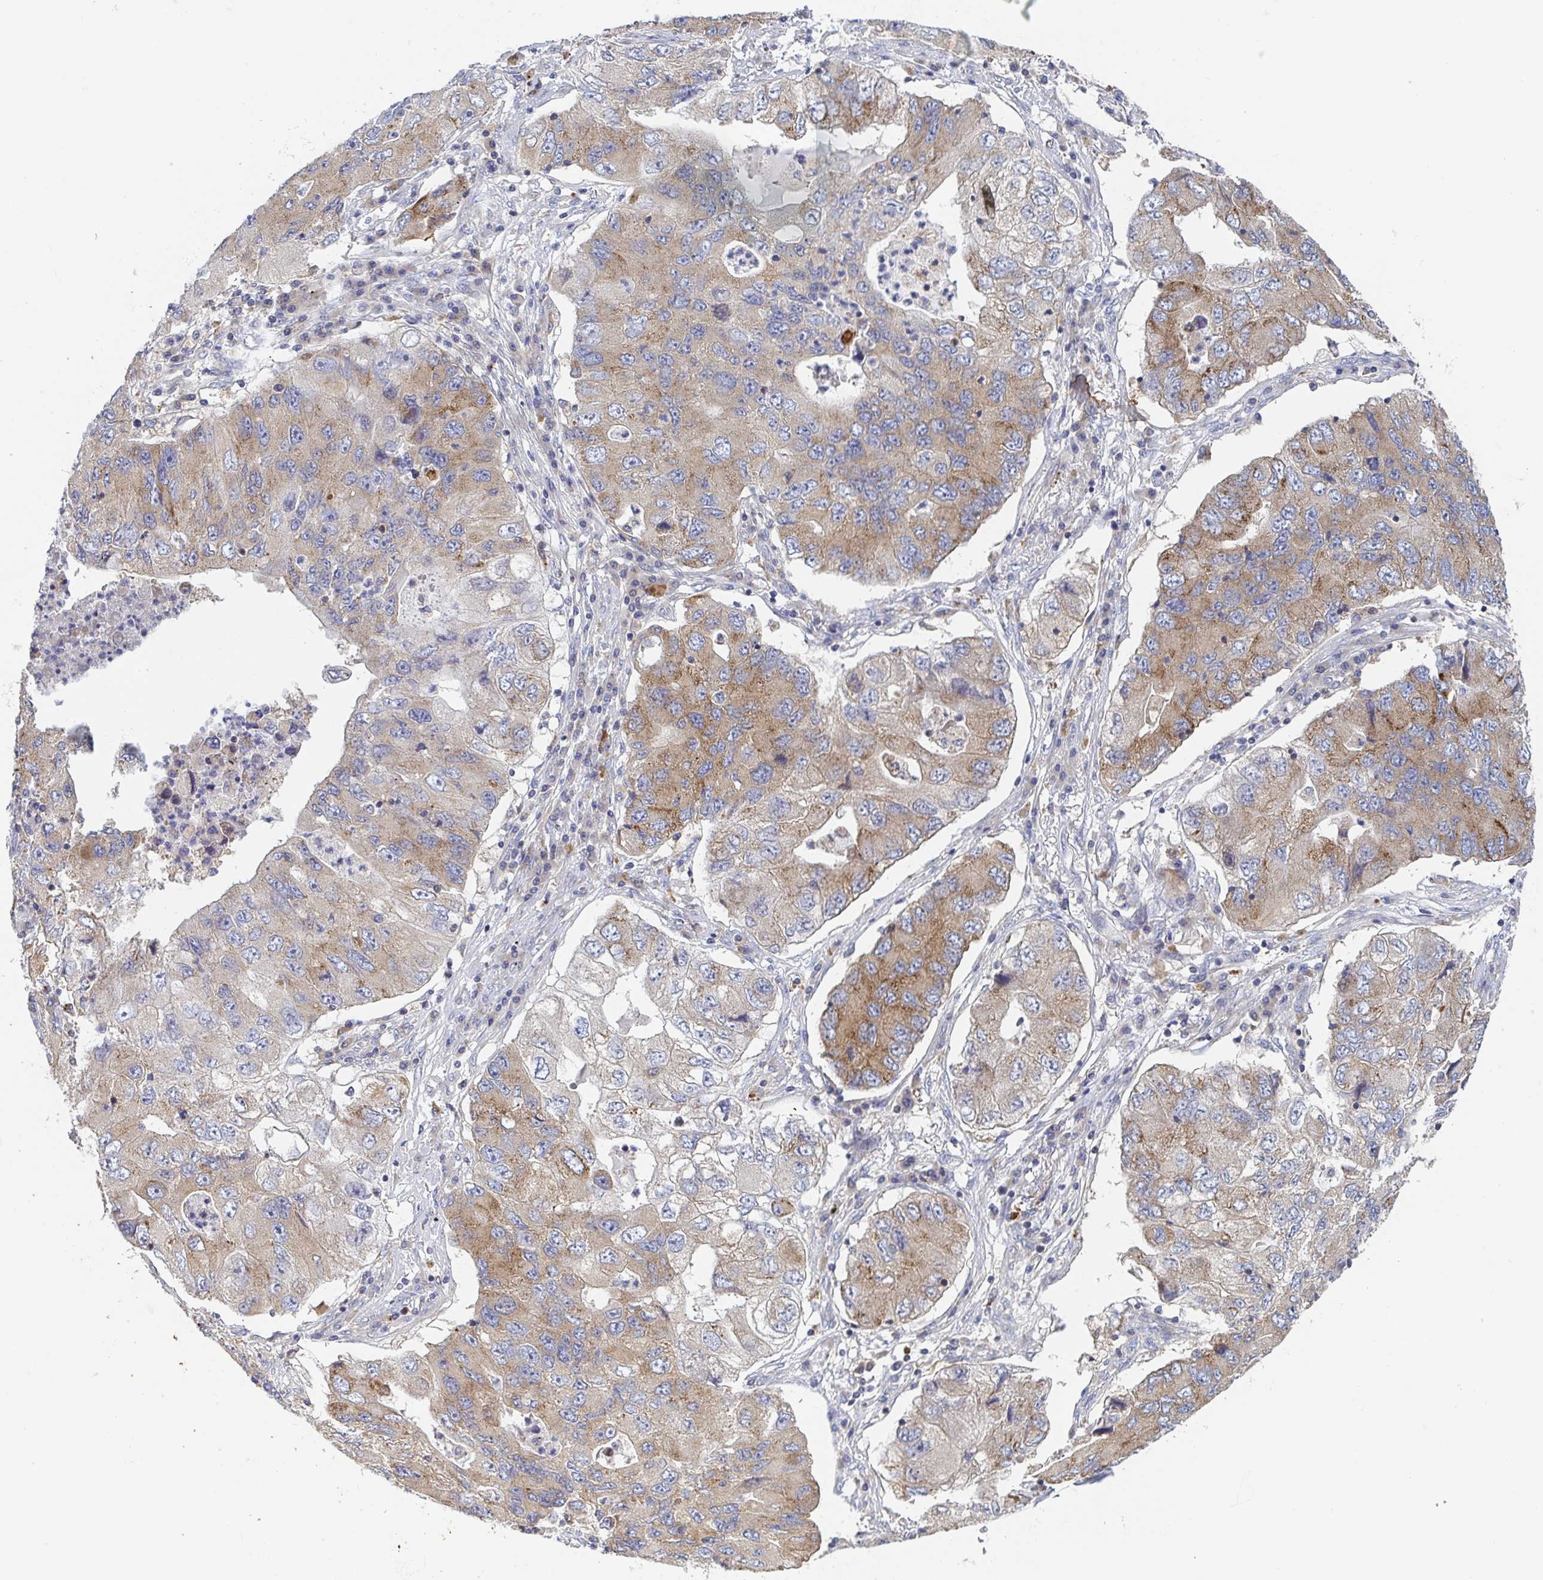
{"staining": {"intensity": "weak", "quantity": "25%-75%", "location": "cytoplasmic/membranous"}, "tissue": "lung cancer", "cell_type": "Tumor cells", "image_type": "cancer", "snomed": [{"axis": "morphology", "description": "Adenocarcinoma, NOS"}, {"axis": "morphology", "description": "Adenocarcinoma, metastatic, NOS"}, {"axis": "topography", "description": "Lymph node"}, {"axis": "topography", "description": "Lung"}], "caption": "Protein analysis of adenocarcinoma (lung) tissue shows weak cytoplasmic/membranous staining in approximately 25%-75% of tumor cells.", "gene": "TUFT1", "patient": {"sex": "female", "age": 54}}